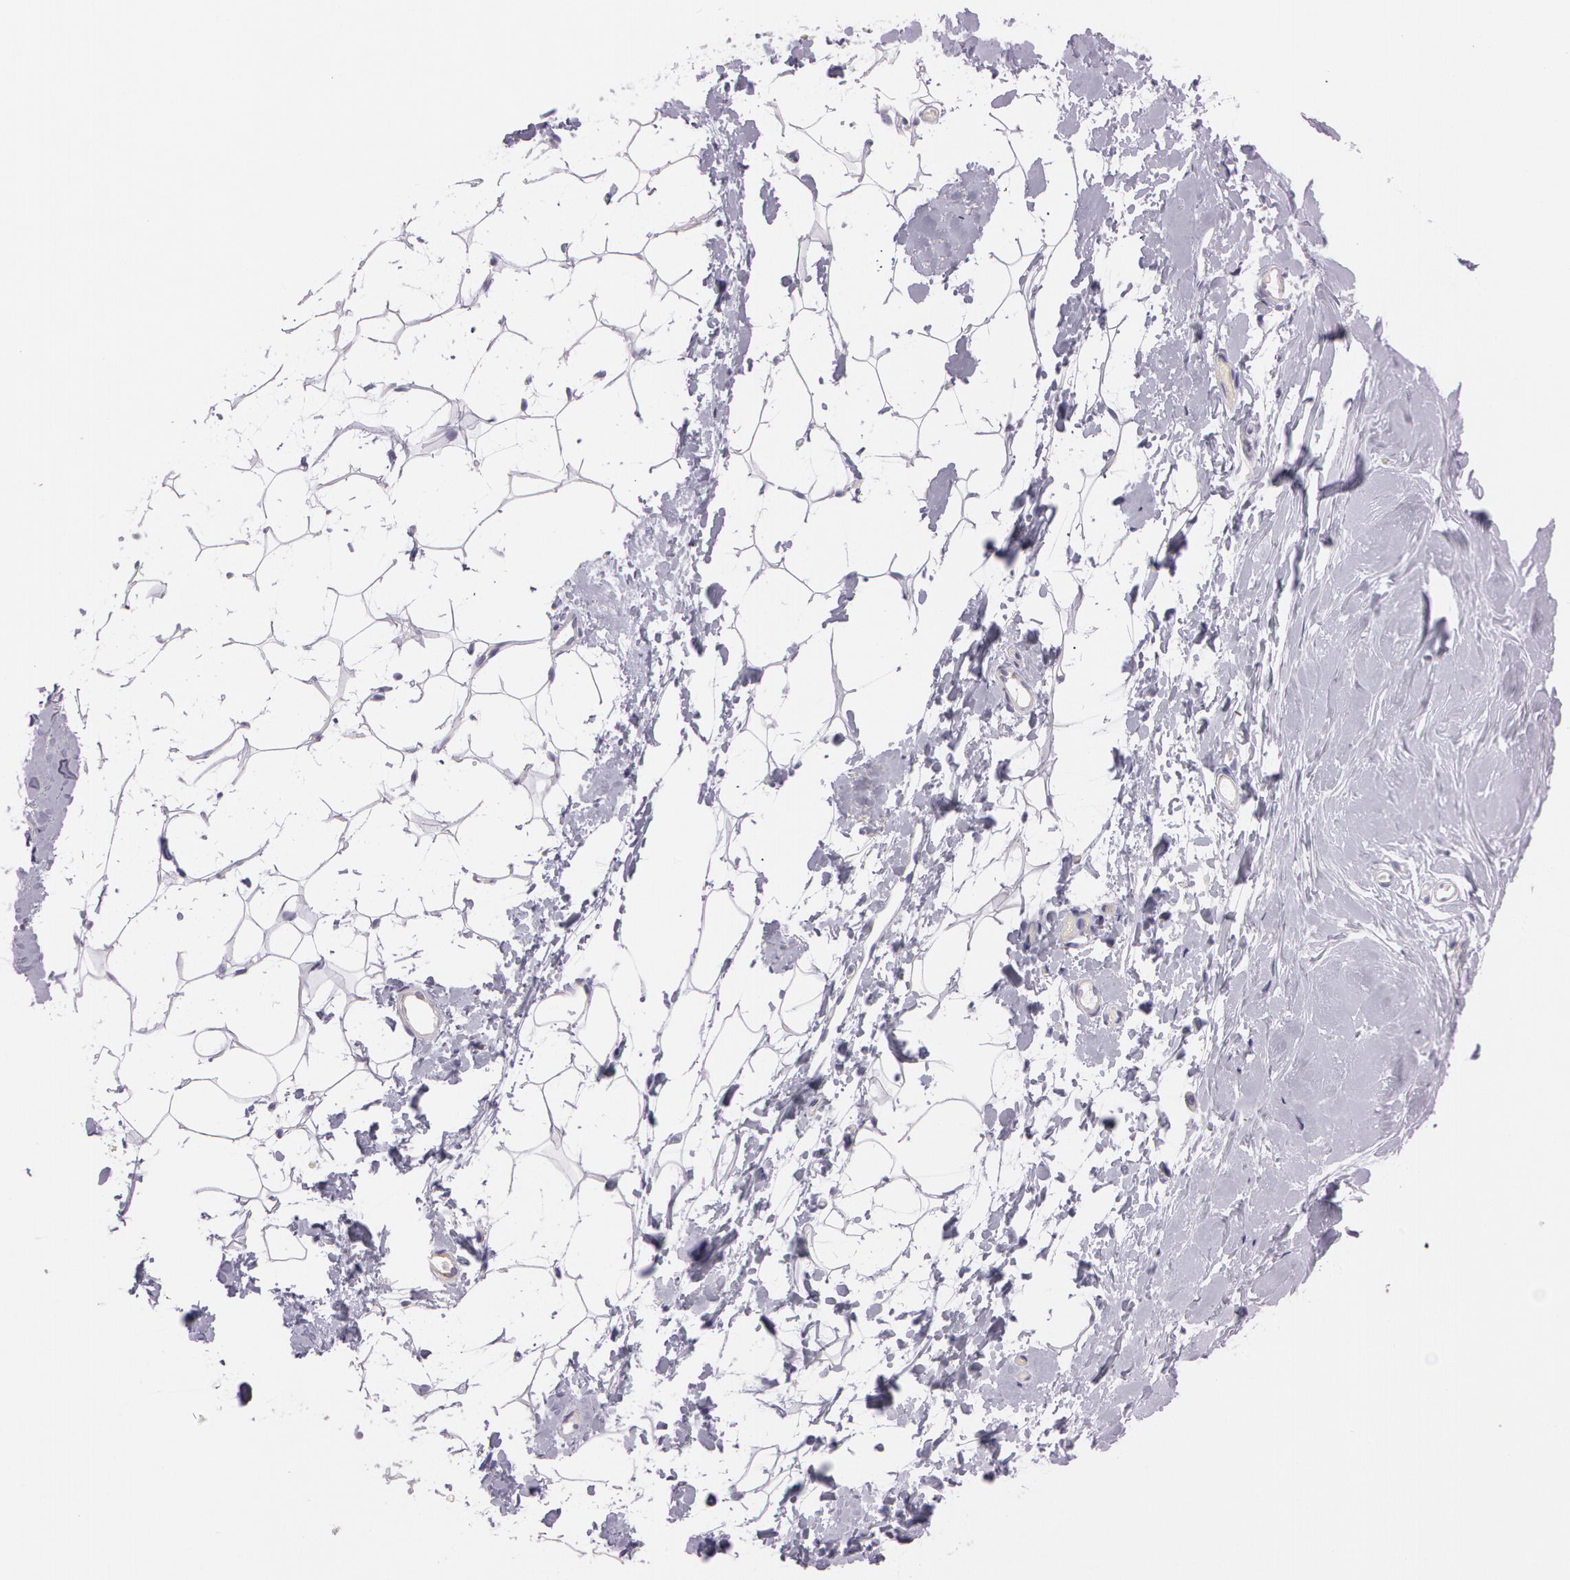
{"staining": {"intensity": "negative", "quantity": "<25%", "location": "none"}, "tissue": "adipose tissue", "cell_type": "Adipocytes", "image_type": "normal", "snomed": [{"axis": "morphology", "description": "Normal tissue, NOS"}, {"axis": "morphology", "description": "Fibrosis, NOS"}, {"axis": "topography", "description": "Breast"}], "caption": "High power microscopy histopathology image of an IHC histopathology image of benign adipose tissue, revealing no significant expression in adipocytes.", "gene": "LY75", "patient": {"sex": "female", "age": 24}}